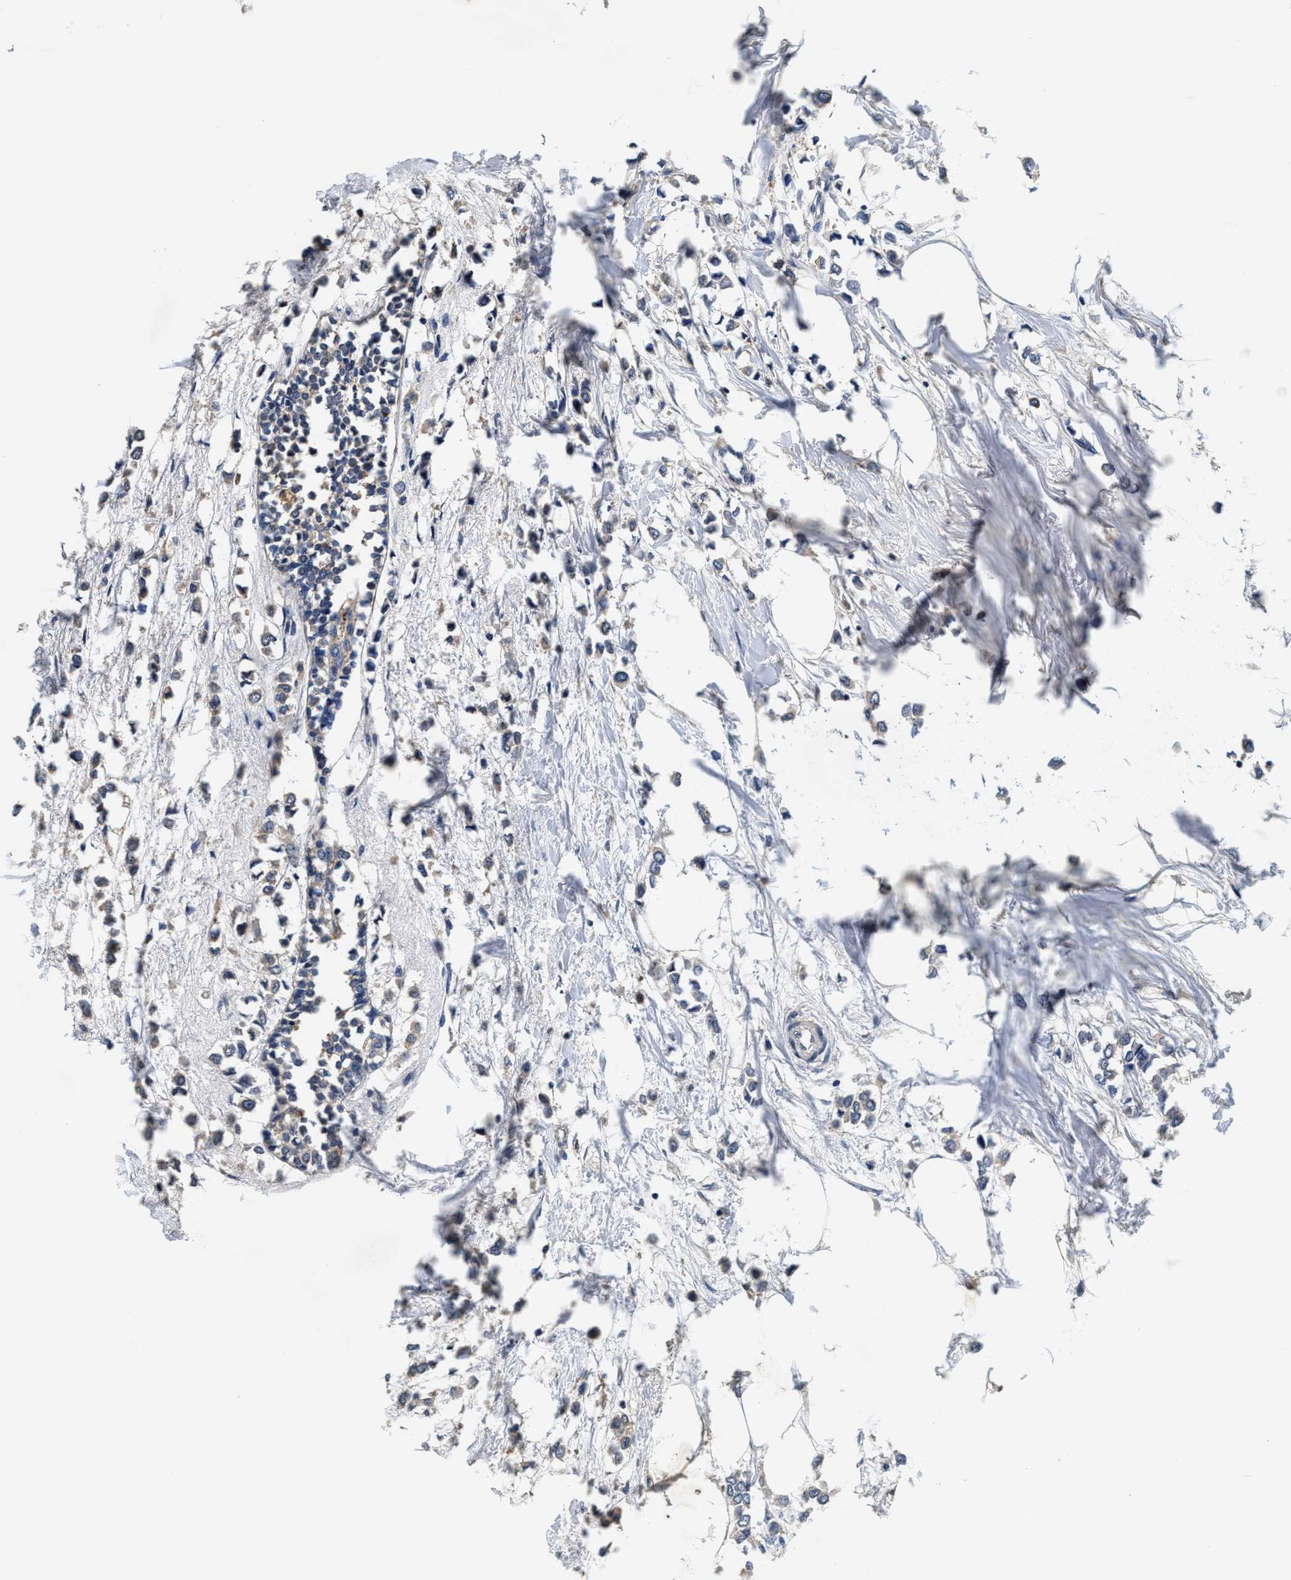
{"staining": {"intensity": "weak", "quantity": "25%-75%", "location": "cytoplasmic/membranous"}, "tissue": "breast cancer", "cell_type": "Tumor cells", "image_type": "cancer", "snomed": [{"axis": "morphology", "description": "Lobular carcinoma"}, {"axis": "topography", "description": "Breast"}], "caption": "Protein staining by IHC demonstrates weak cytoplasmic/membranous positivity in about 25%-75% of tumor cells in lobular carcinoma (breast).", "gene": "ANKIB1", "patient": {"sex": "female", "age": 51}}